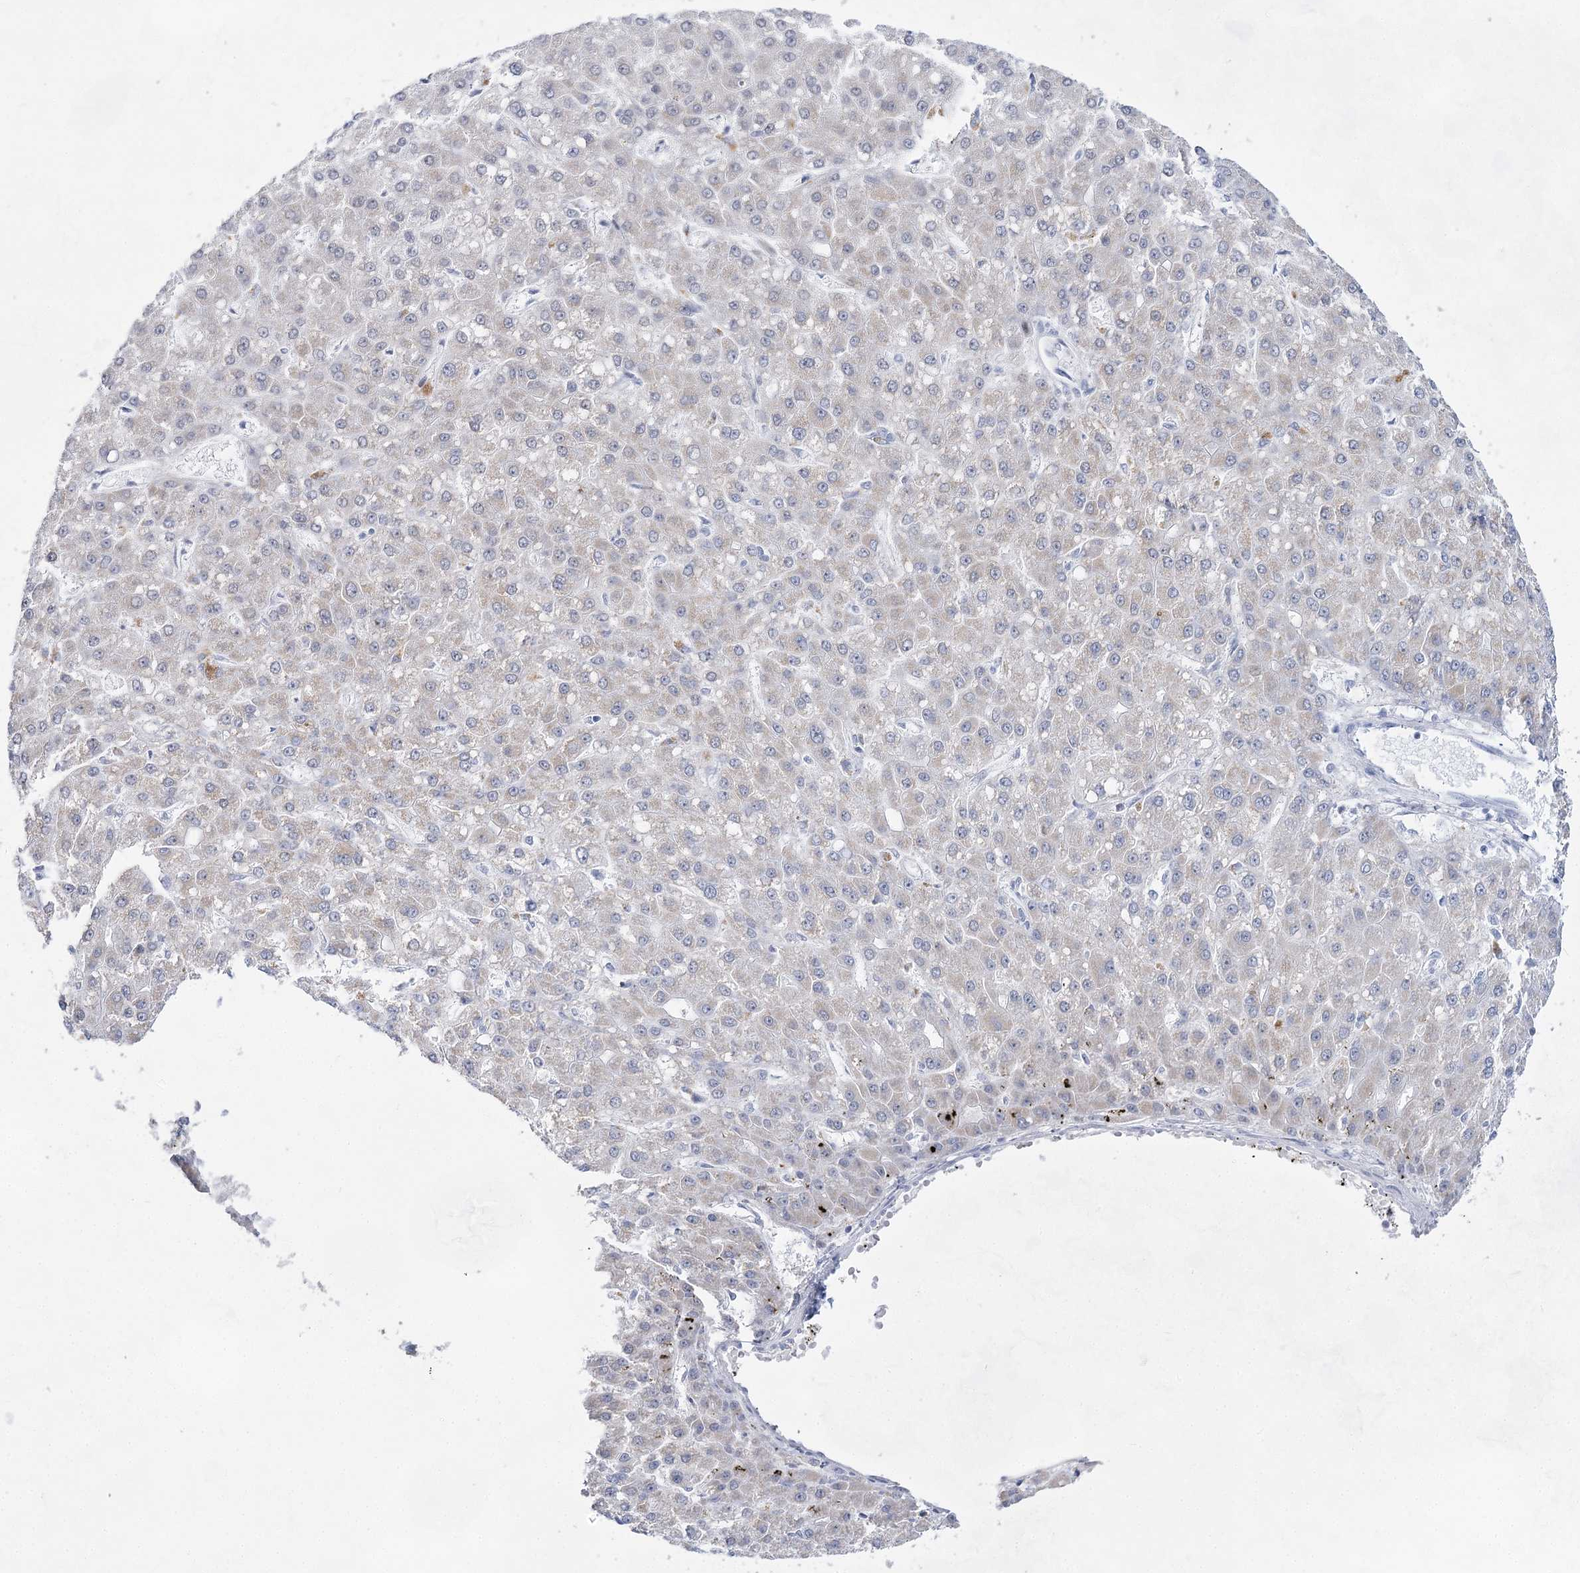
{"staining": {"intensity": "weak", "quantity": "<25%", "location": "cytoplasmic/membranous"}, "tissue": "liver cancer", "cell_type": "Tumor cells", "image_type": "cancer", "snomed": [{"axis": "morphology", "description": "Carcinoma, Hepatocellular, NOS"}, {"axis": "topography", "description": "Liver"}], "caption": "This is a photomicrograph of immunohistochemistry staining of liver cancer, which shows no positivity in tumor cells.", "gene": "BPHL", "patient": {"sex": "male", "age": 67}}